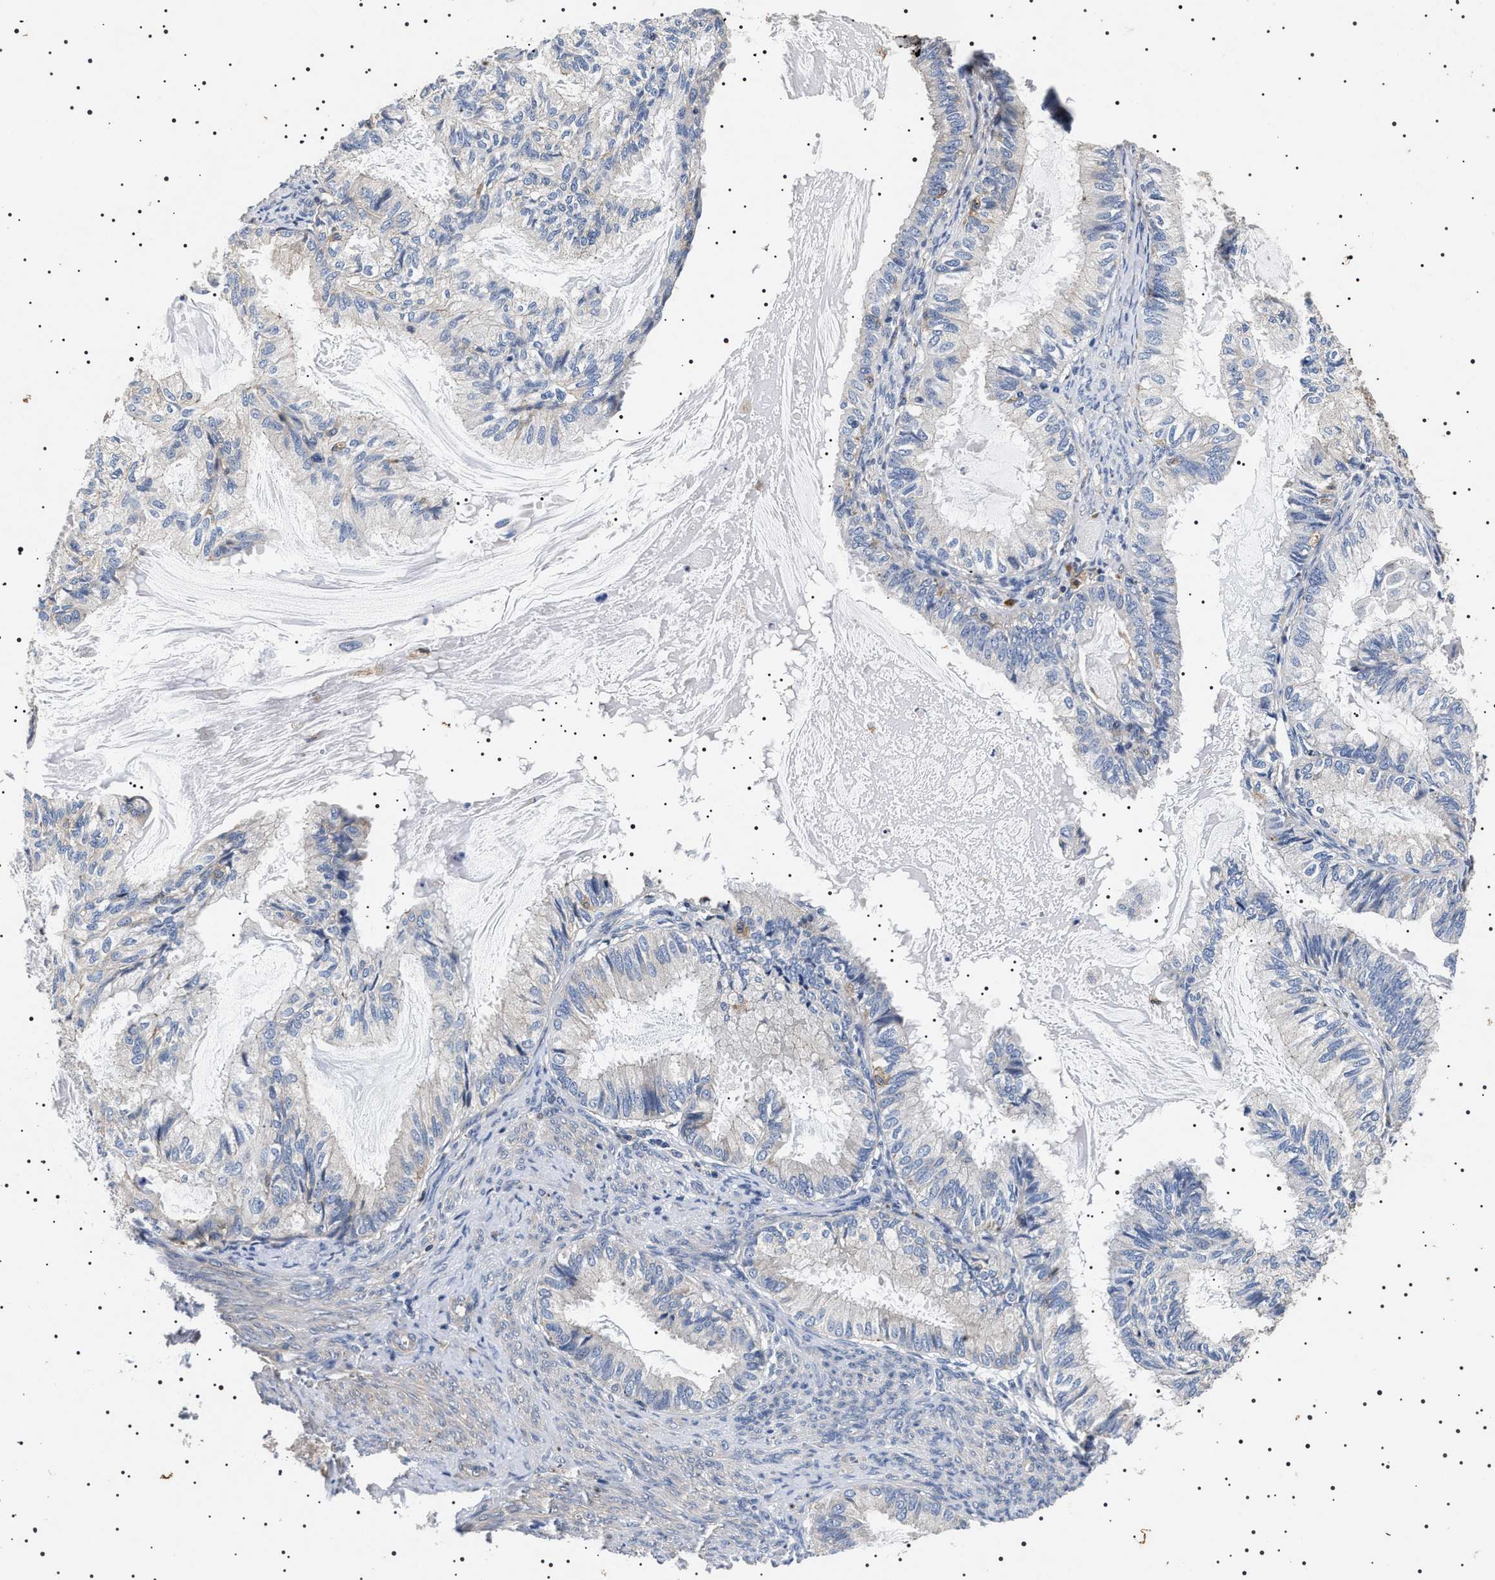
{"staining": {"intensity": "negative", "quantity": "none", "location": "none"}, "tissue": "cervical cancer", "cell_type": "Tumor cells", "image_type": "cancer", "snomed": [{"axis": "morphology", "description": "Normal tissue, NOS"}, {"axis": "morphology", "description": "Adenocarcinoma, NOS"}, {"axis": "topography", "description": "Cervix"}, {"axis": "topography", "description": "Endometrium"}], "caption": "Tumor cells show no significant positivity in adenocarcinoma (cervical).", "gene": "SLC4A7", "patient": {"sex": "female", "age": 86}}